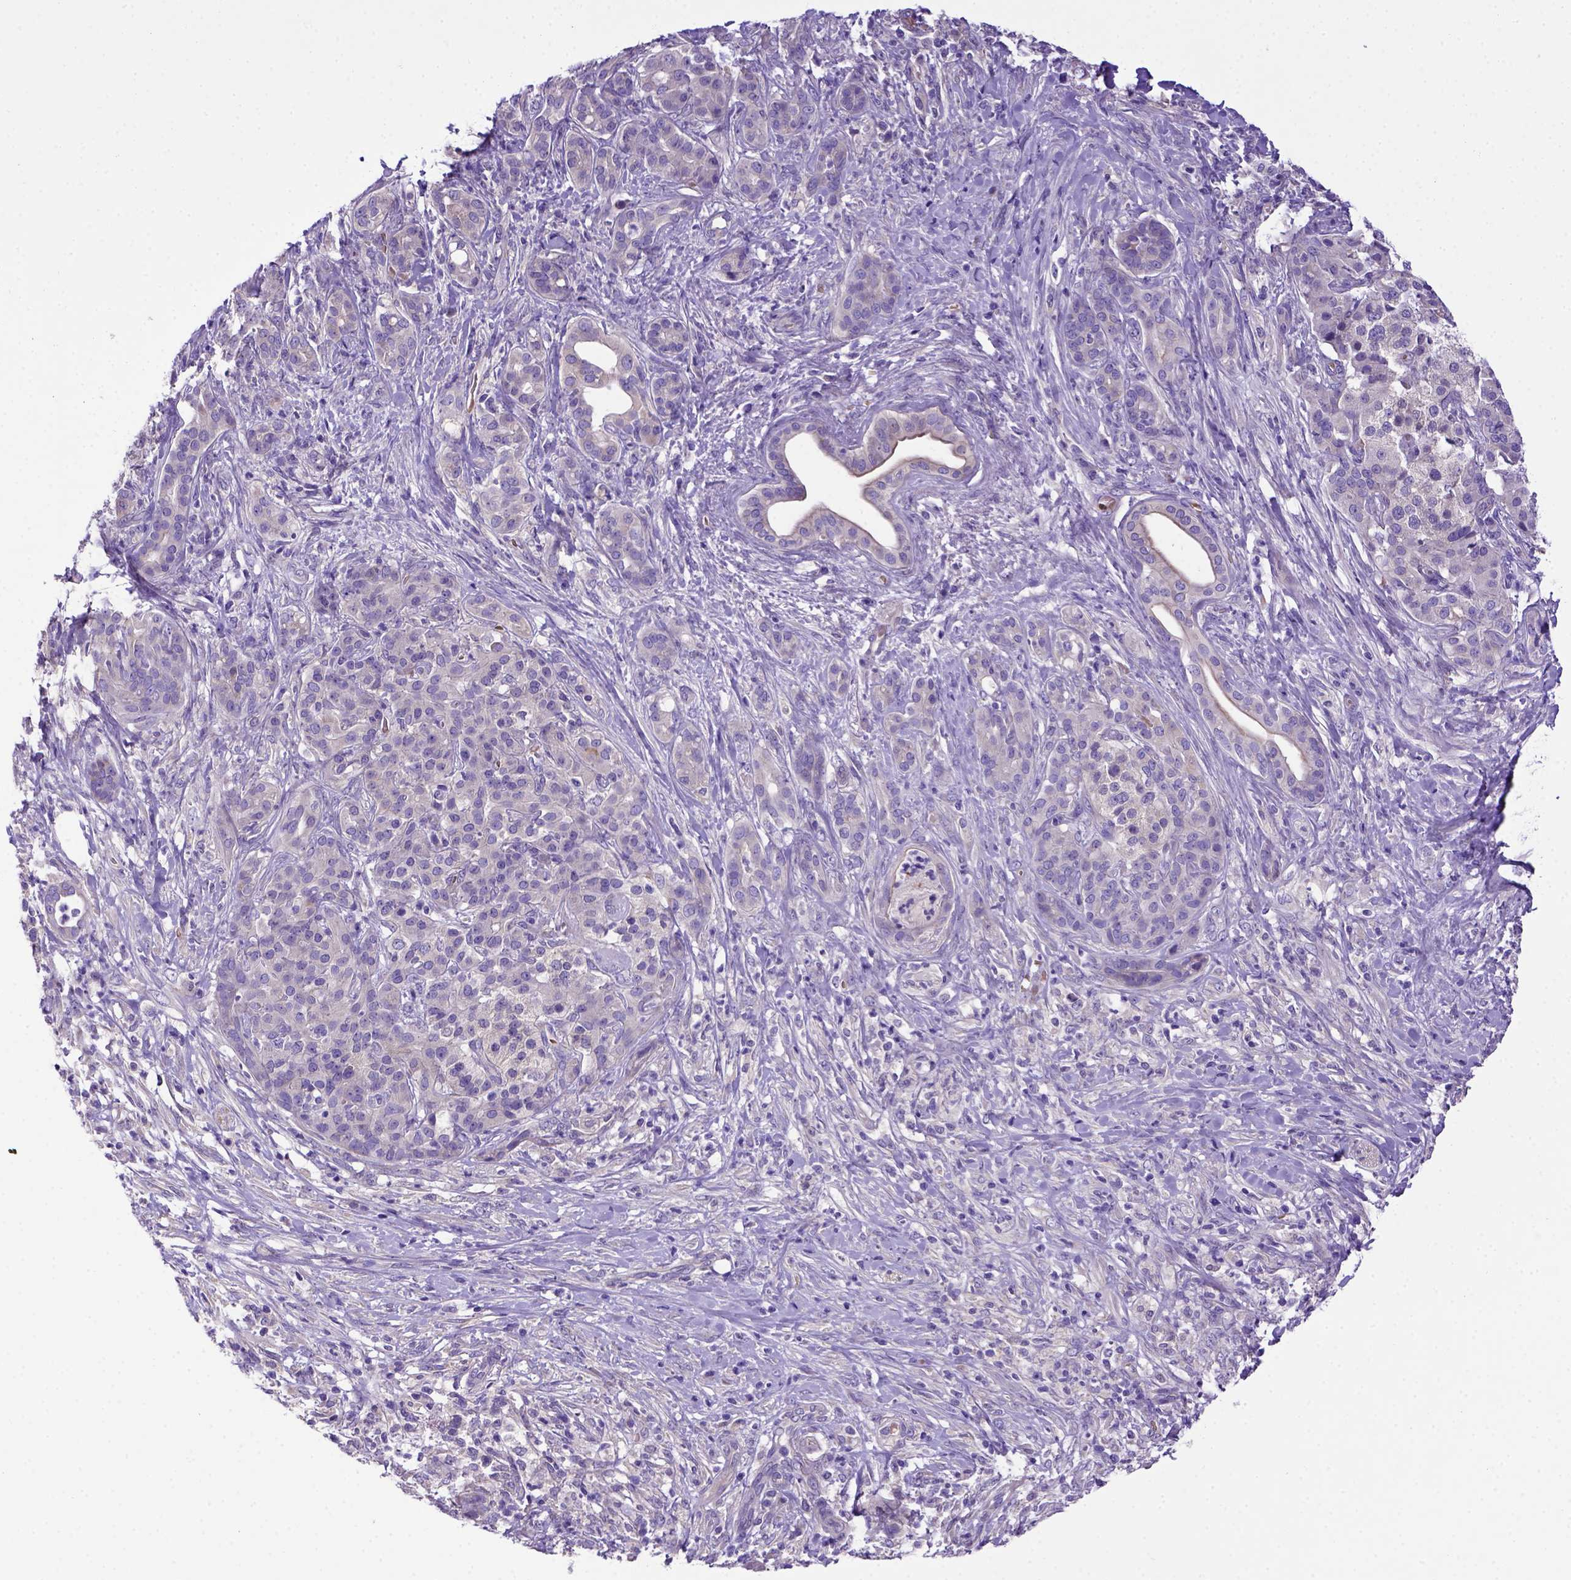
{"staining": {"intensity": "negative", "quantity": "none", "location": "none"}, "tissue": "pancreatic cancer", "cell_type": "Tumor cells", "image_type": "cancer", "snomed": [{"axis": "morphology", "description": "Normal tissue, NOS"}, {"axis": "morphology", "description": "Inflammation, NOS"}, {"axis": "morphology", "description": "Adenocarcinoma, NOS"}, {"axis": "topography", "description": "Pancreas"}], "caption": "Immunohistochemistry histopathology image of neoplastic tissue: pancreatic cancer stained with DAB displays no significant protein expression in tumor cells.", "gene": "ADAM12", "patient": {"sex": "male", "age": 57}}